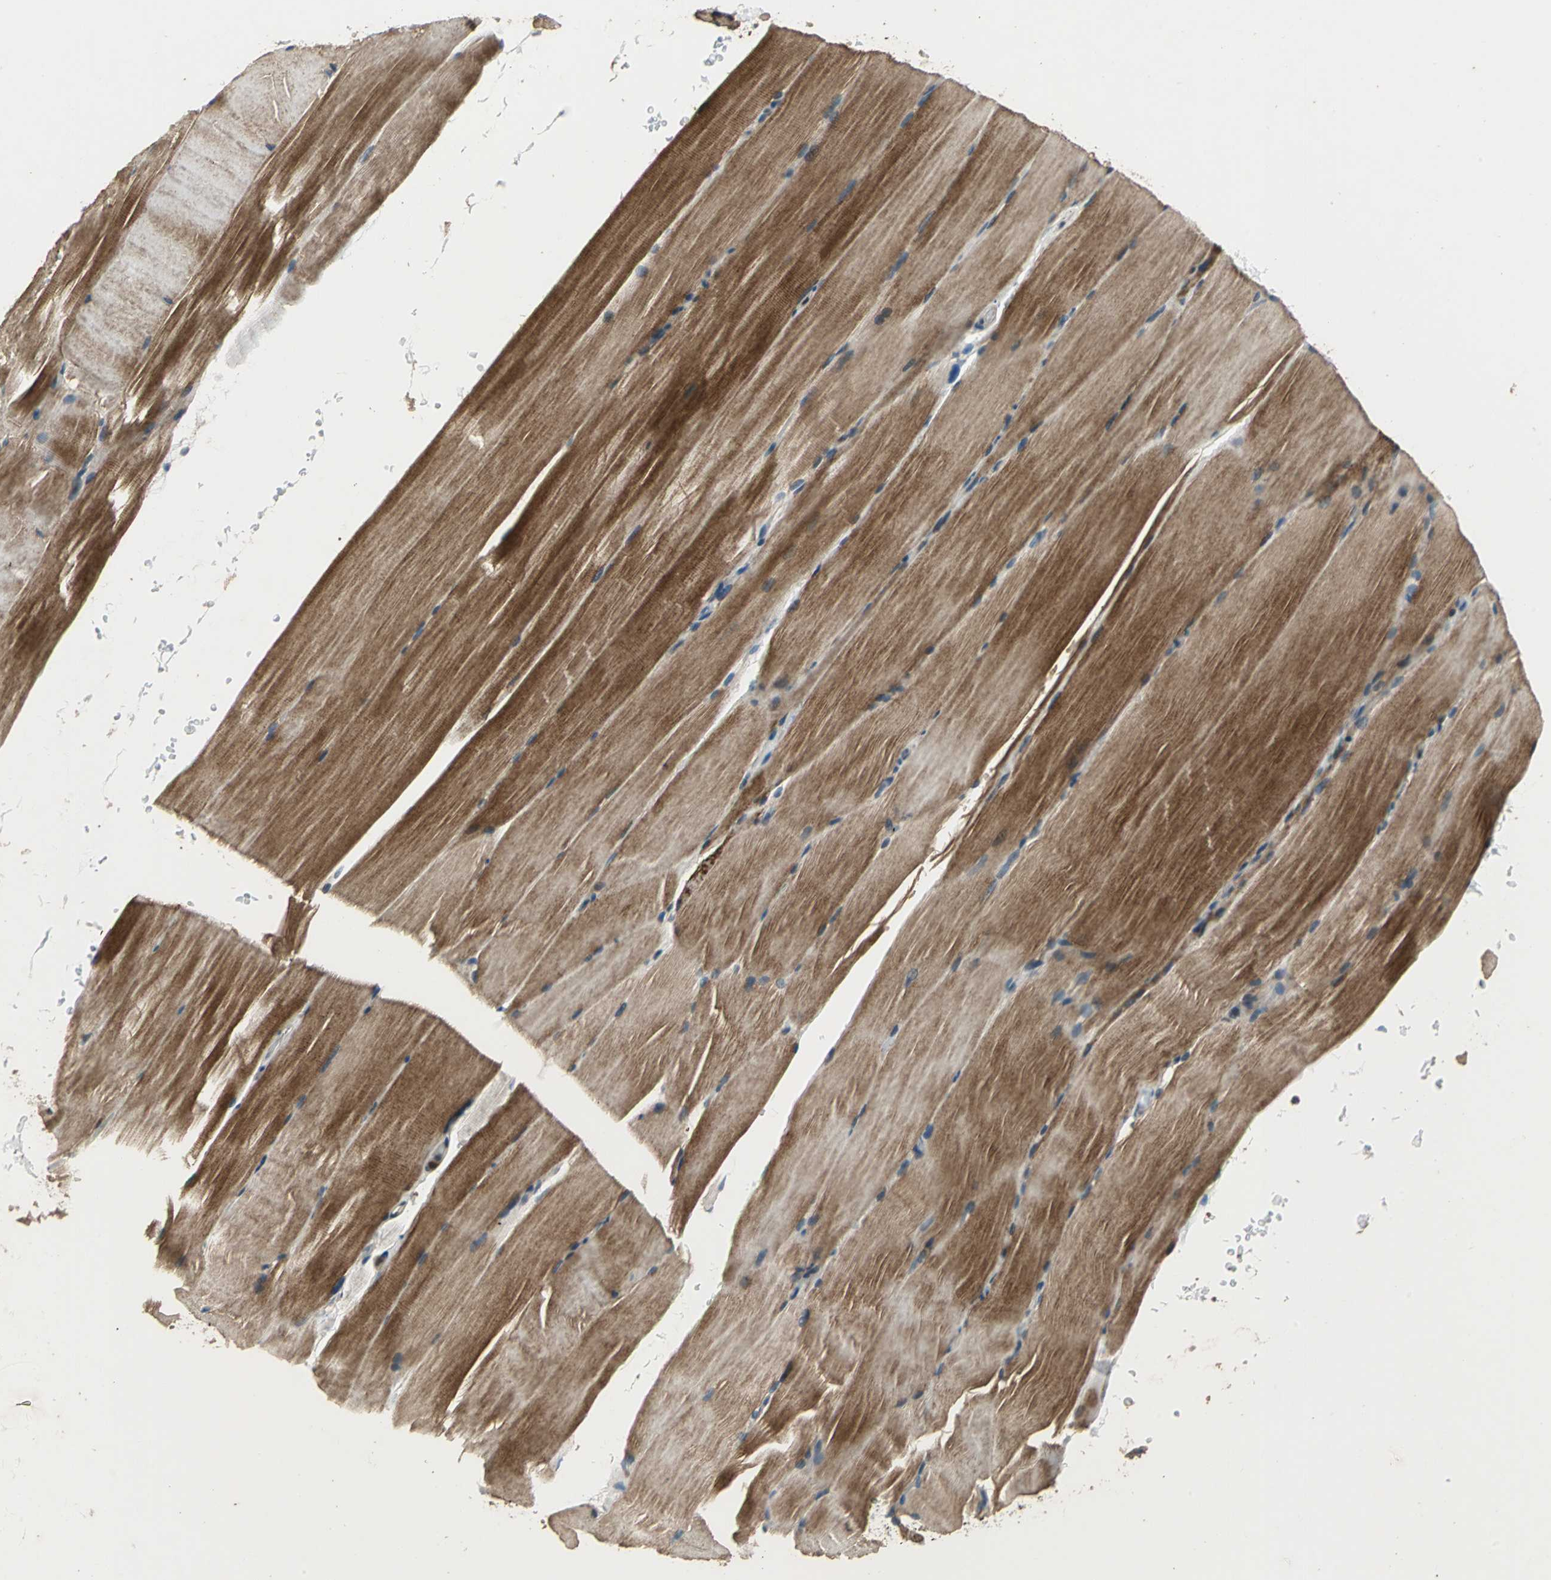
{"staining": {"intensity": "strong", "quantity": ">75%", "location": "cytoplasmic/membranous"}, "tissue": "skeletal muscle", "cell_type": "Myocytes", "image_type": "normal", "snomed": [{"axis": "morphology", "description": "Normal tissue, NOS"}, {"axis": "topography", "description": "Skeletal muscle"}, {"axis": "topography", "description": "Parathyroid gland"}], "caption": "The image displays immunohistochemical staining of unremarkable skeletal muscle. There is strong cytoplasmic/membranous staining is identified in about >75% of myocytes. Nuclei are stained in blue.", "gene": "EIF2B2", "patient": {"sex": "female", "age": 37}}